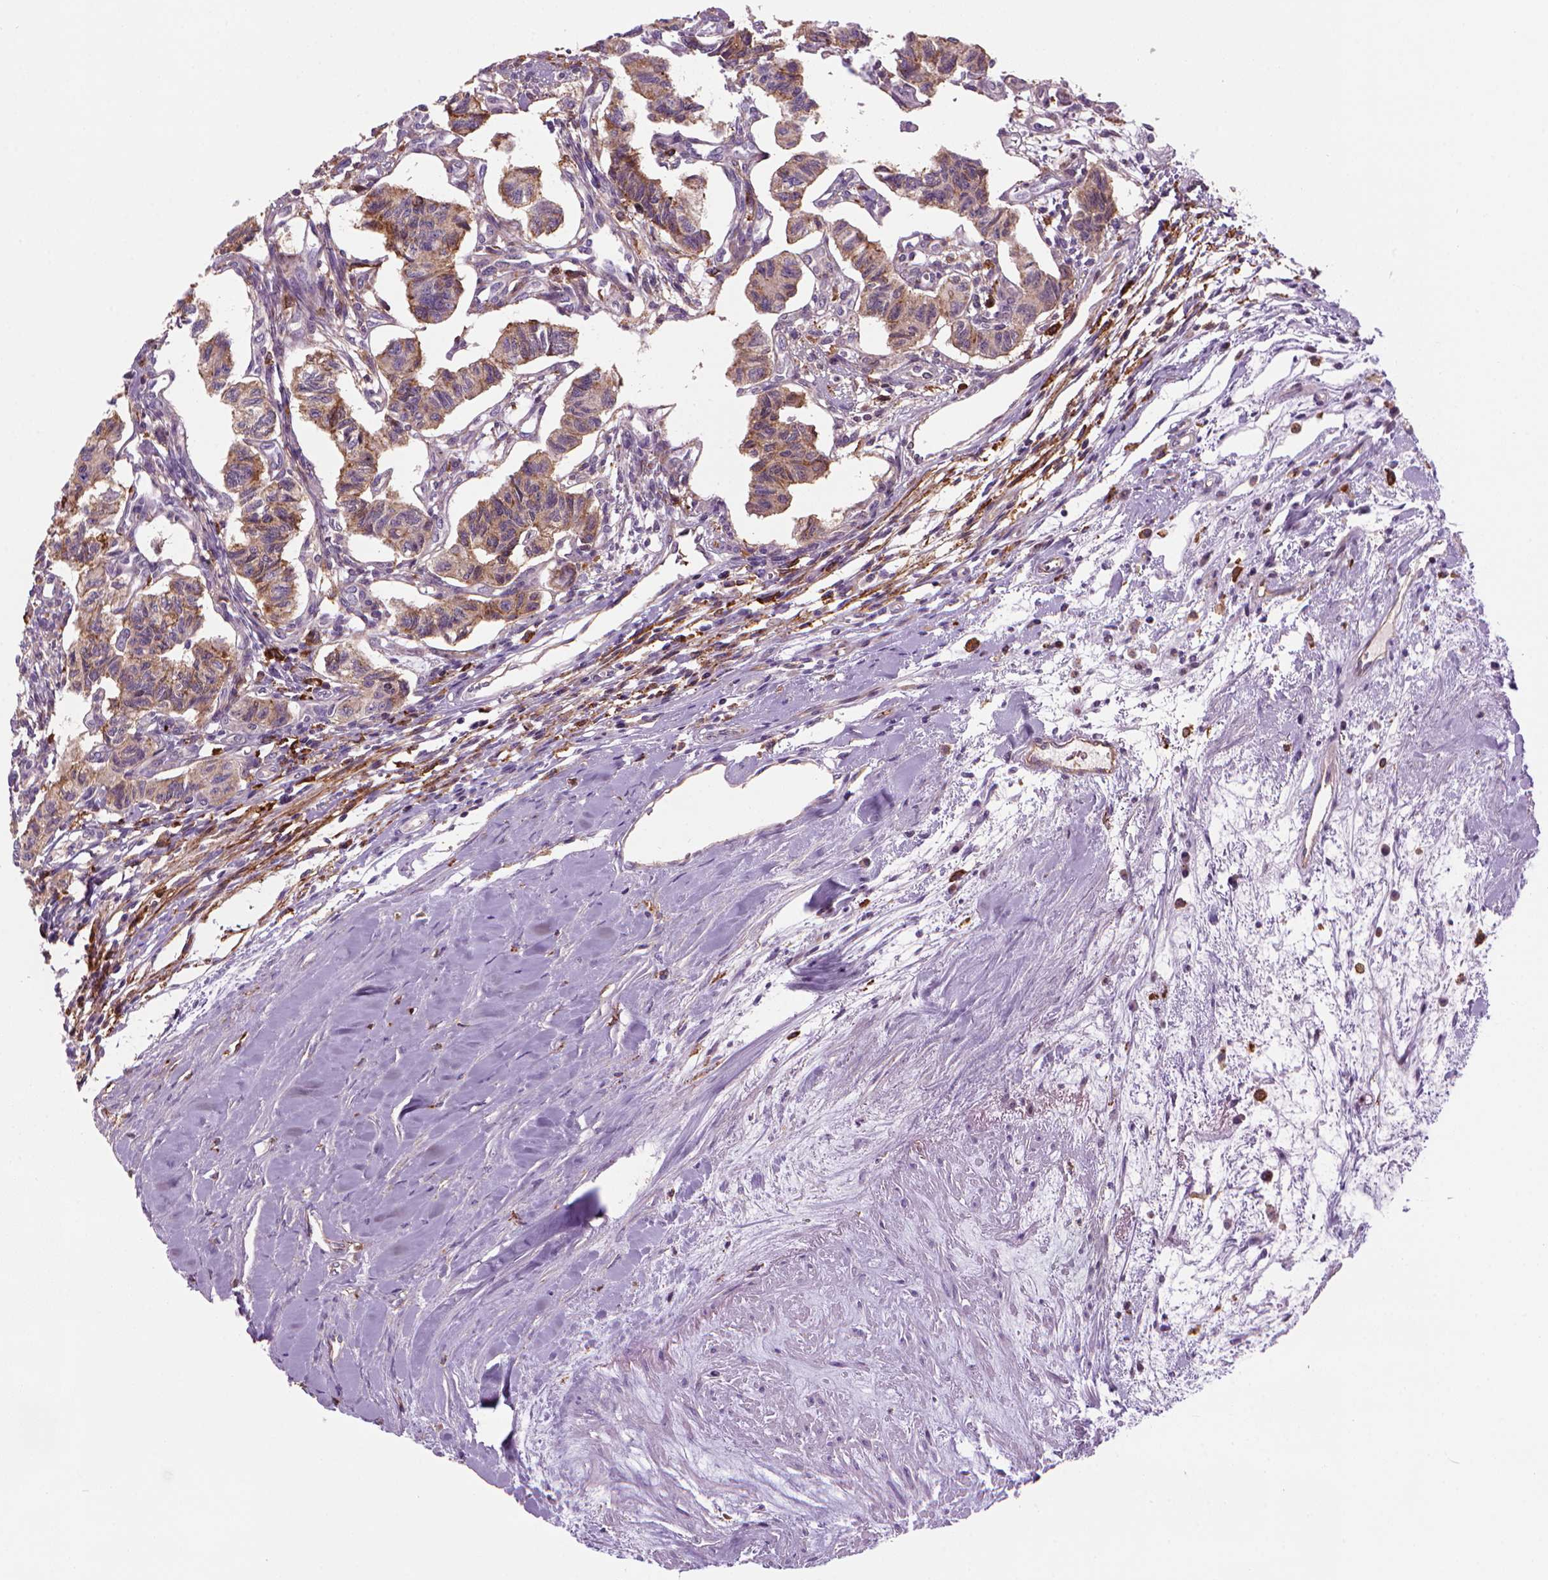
{"staining": {"intensity": "strong", "quantity": ">75%", "location": "cytoplasmic/membranous"}, "tissue": "carcinoid", "cell_type": "Tumor cells", "image_type": "cancer", "snomed": [{"axis": "morphology", "description": "Carcinoid, malignant, NOS"}, {"axis": "topography", "description": "Kidney"}], "caption": "The photomicrograph demonstrates immunohistochemical staining of carcinoid. There is strong cytoplasmic/membranous staining is appreciated in about >75% of tumor cells. (DAB IHC with brightfield microscopy, high magnification).", "gene": "MARCKS", "patient": {"sex": "female", "age": 41}}